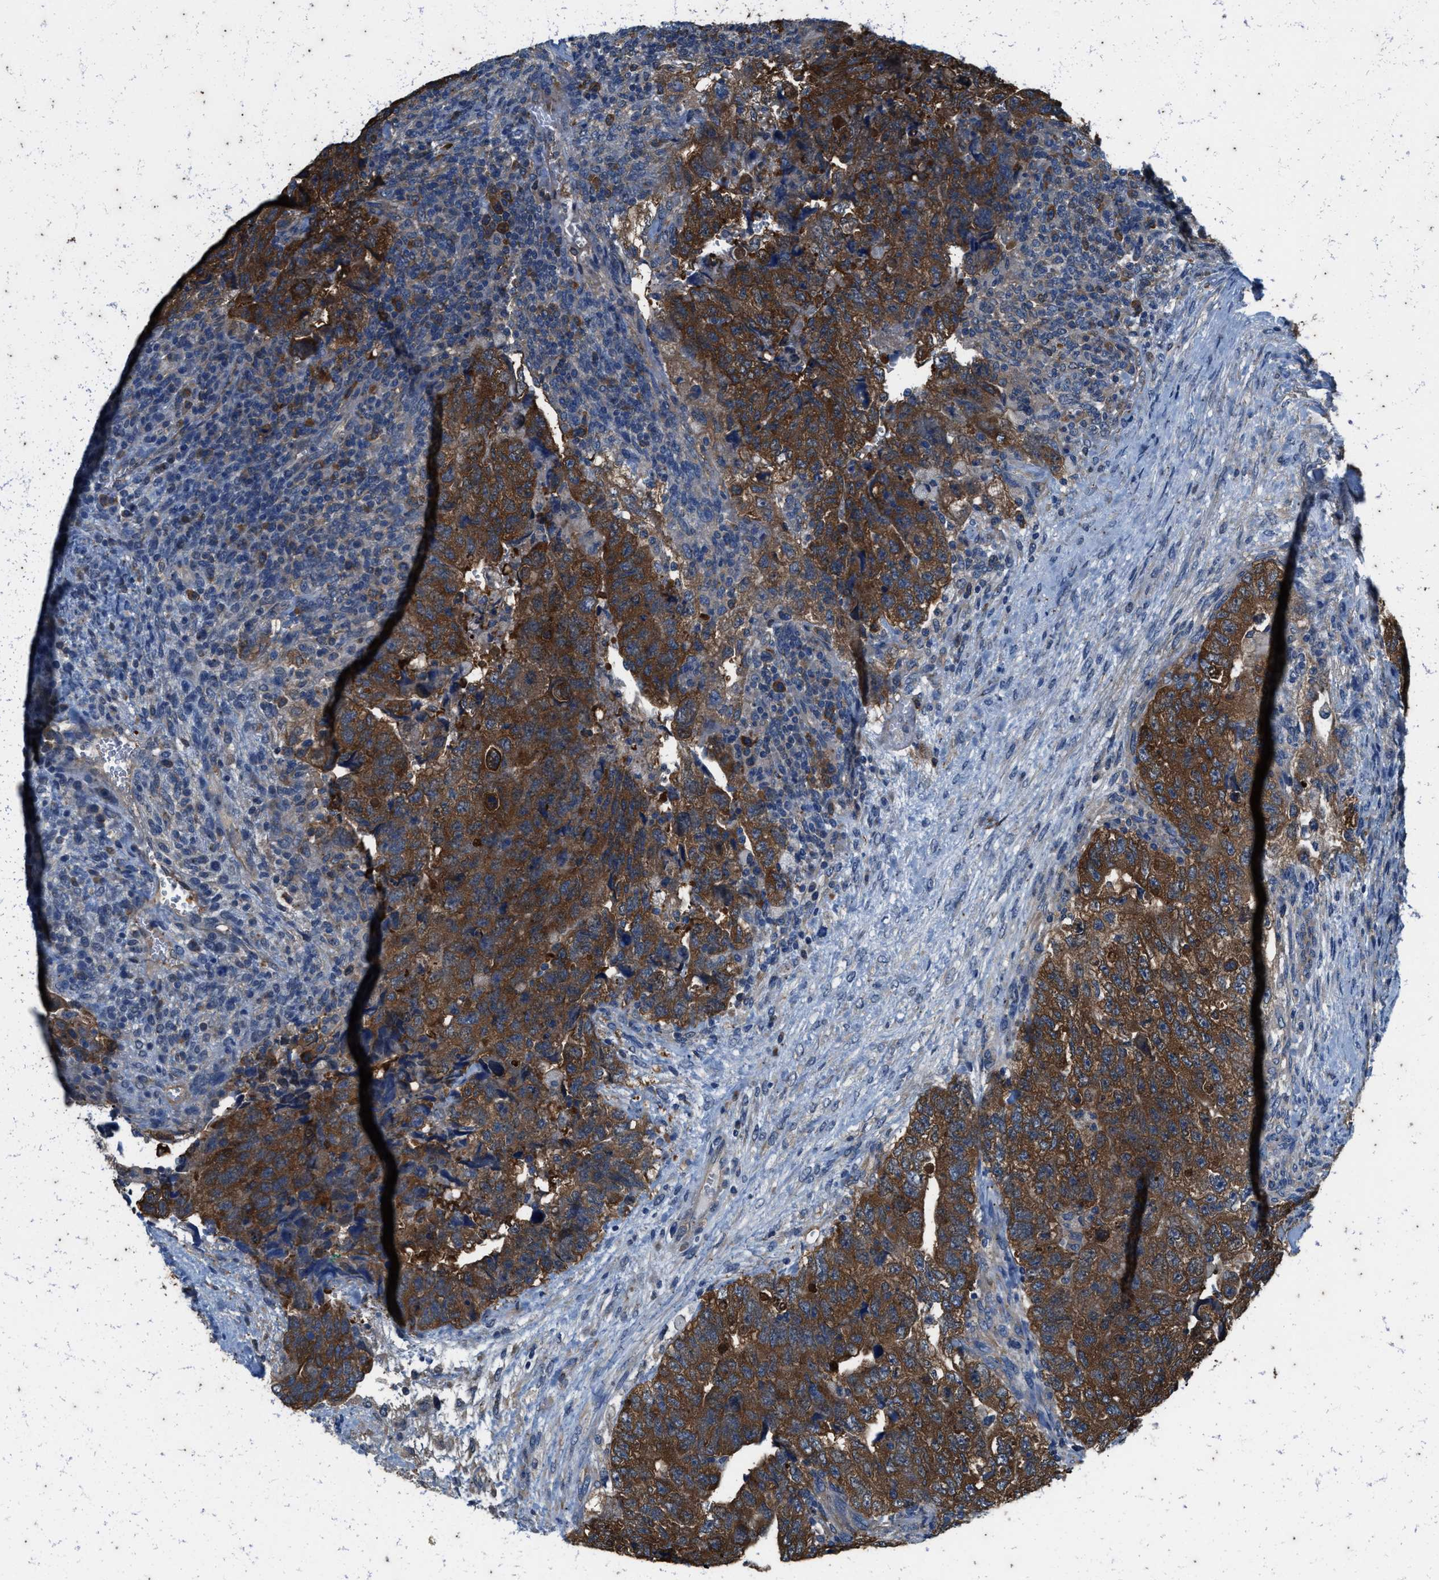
{"staining": {"intensity": "strong", "quantity": ">75%", "location": "cytoplasmic/membranous"}, "tissue": "testis cancer", "cell_type": "Tumor cells", "image_type": "cancer", "snomed": [{"axis": "morphology", "description": "Carcinoma, Embryonal, NOS"}, {"axis": "topography", "description": "Testis"}], "caption": "A high amount of strong cytoplasmic/membranous staining is present in approximately >75% of tumor cells in testis cancer tissue.", "gene": "COX19", "patient": {"sex": "male", "age": 36}}